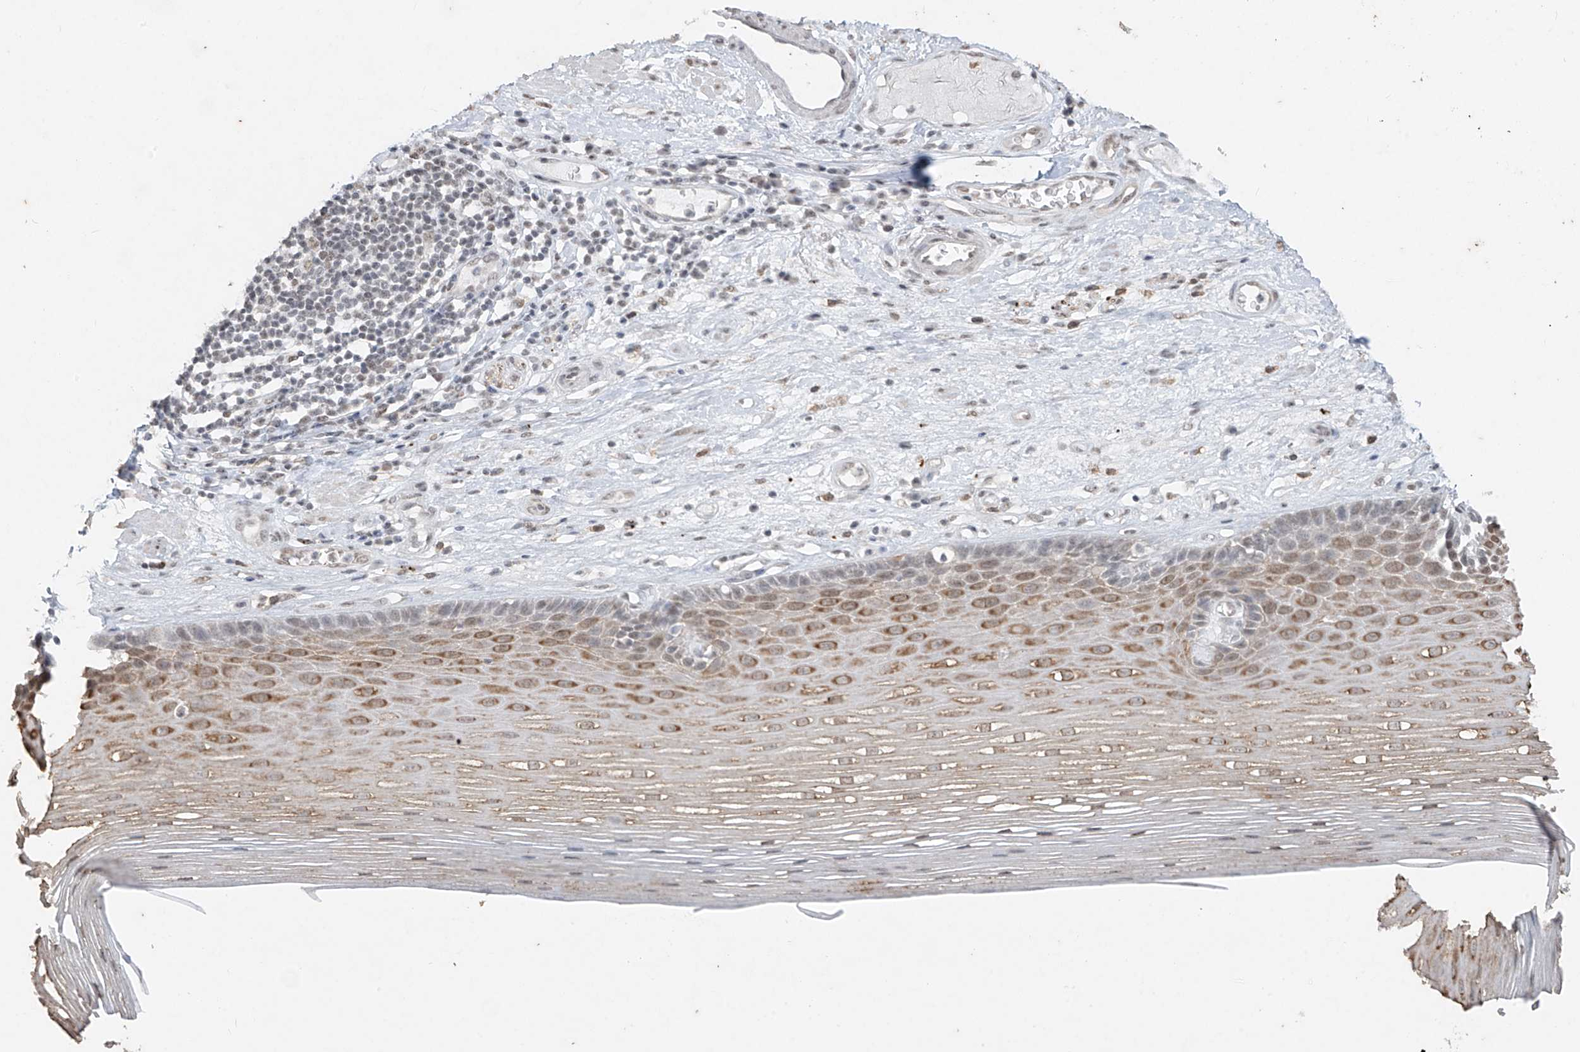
{"staining": {"intensity": "moderate", "quantity": ">75%", "location": "cytoplasmic/membranous,nuclear"}, "tissue": "esophagus", "cell_type": "Squamous epithelial cells", "image_type": "normal", "snomed": [{"axis": "morphology", "description": "Normal tissue, NOS"}, {"axis": "topography", "description": "Esophagus"}], "caption": "Esophagus stained with a brown dye reveals moderate cytoplasmic/membranous,nuclear positive positivity in approximately >75% of squamous epithelial cells.", "gene": "TFEC", "patient": {"sex": "male", "age": 62}}